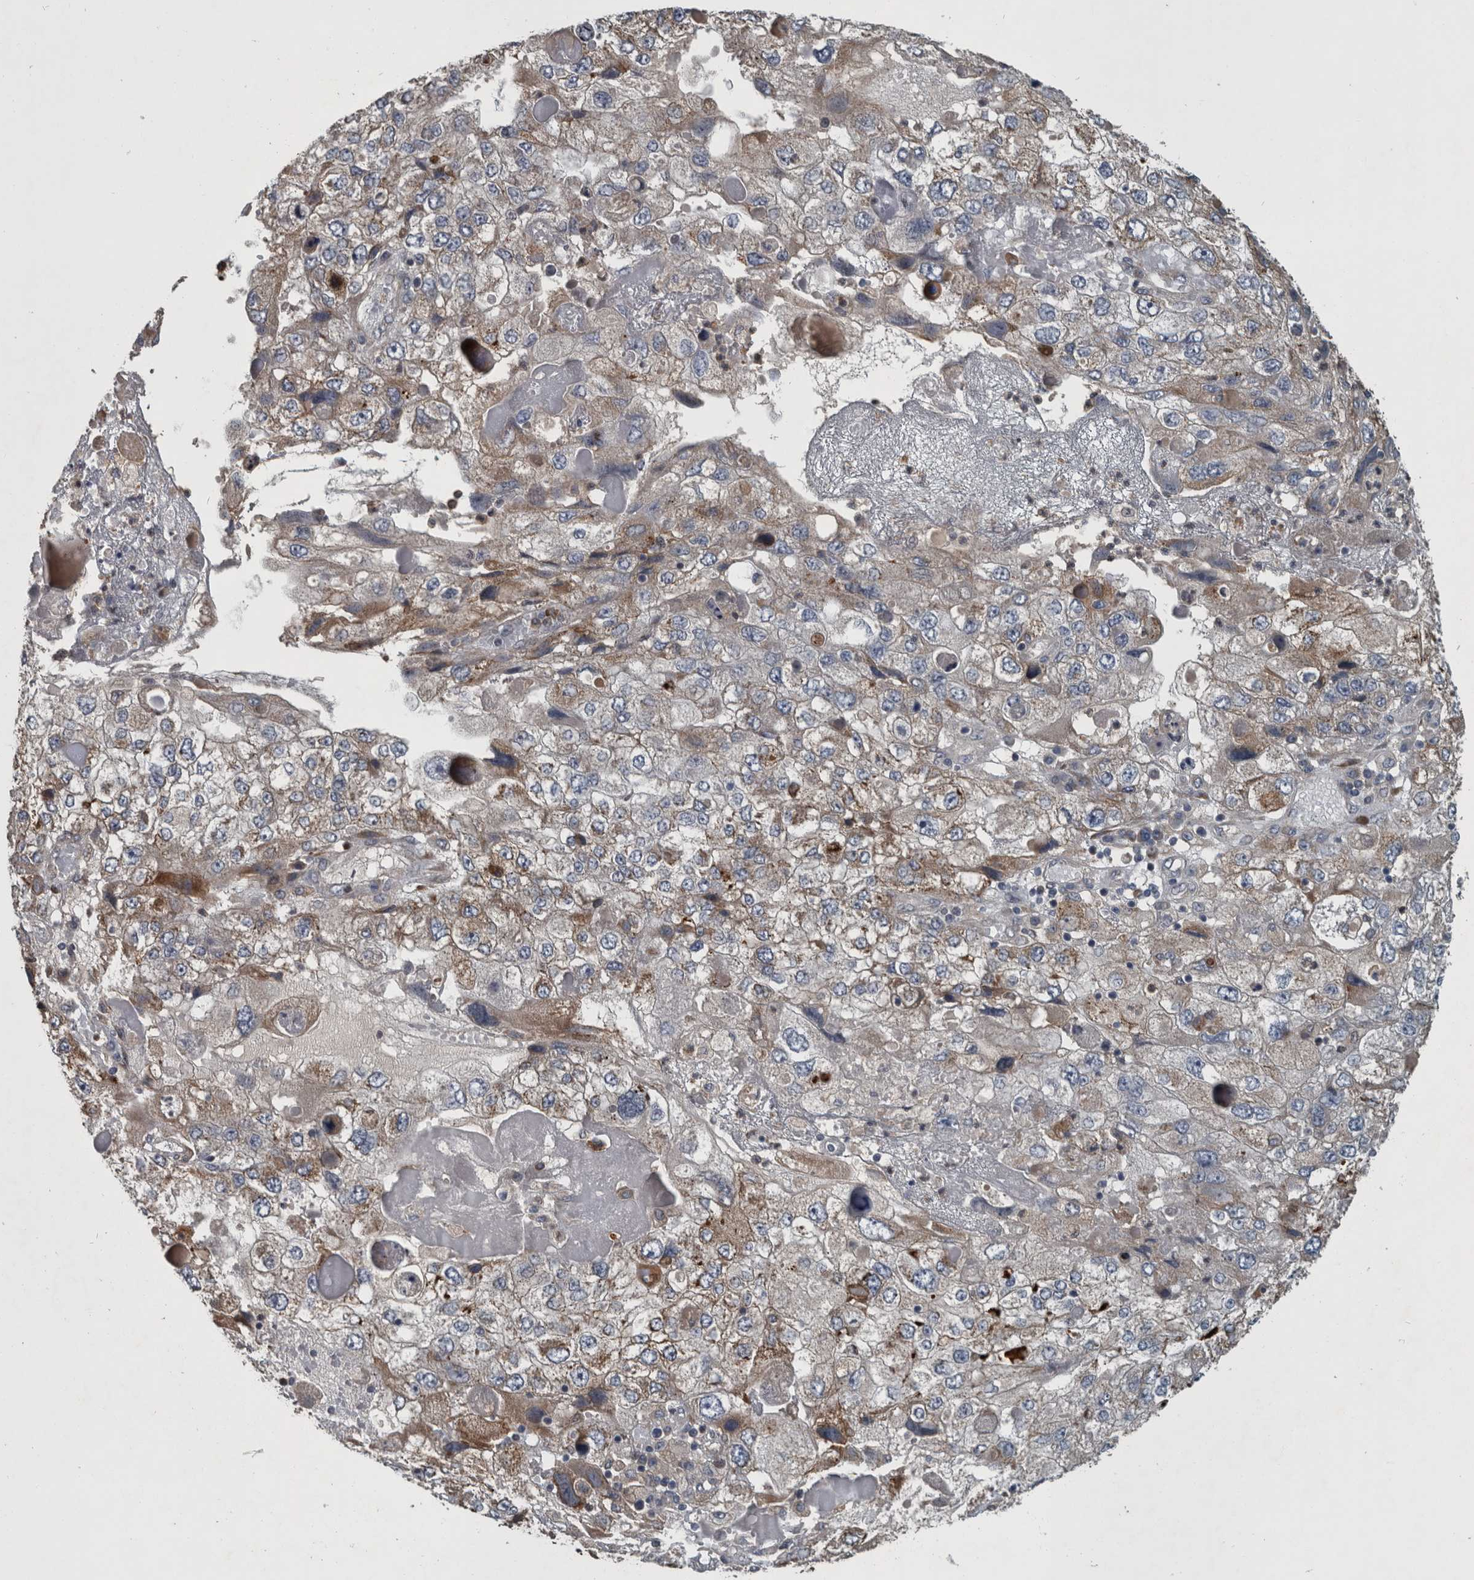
{"staining": {"intensity": "moderate", "quantity": "<25%", "location": "cytoplasmic/membranous"}, "tissue": "endometrial cancer", "cell_type": "Tumor cells", "image_type": "cancer", "snomed": [{"axis": "morphology", "description": "Adenocarcinoma, NOS"}, {"axis": "topography", "description": "Endometrium"}], "caption": "Moderate cytoplasmic/membranous expression for a protein is identified in approximately <25% of tumor cells of endometrial adenocarcinoma using IHC.", "gene": "EXOC8", "patient": {"sex": "female", "age": 49}}